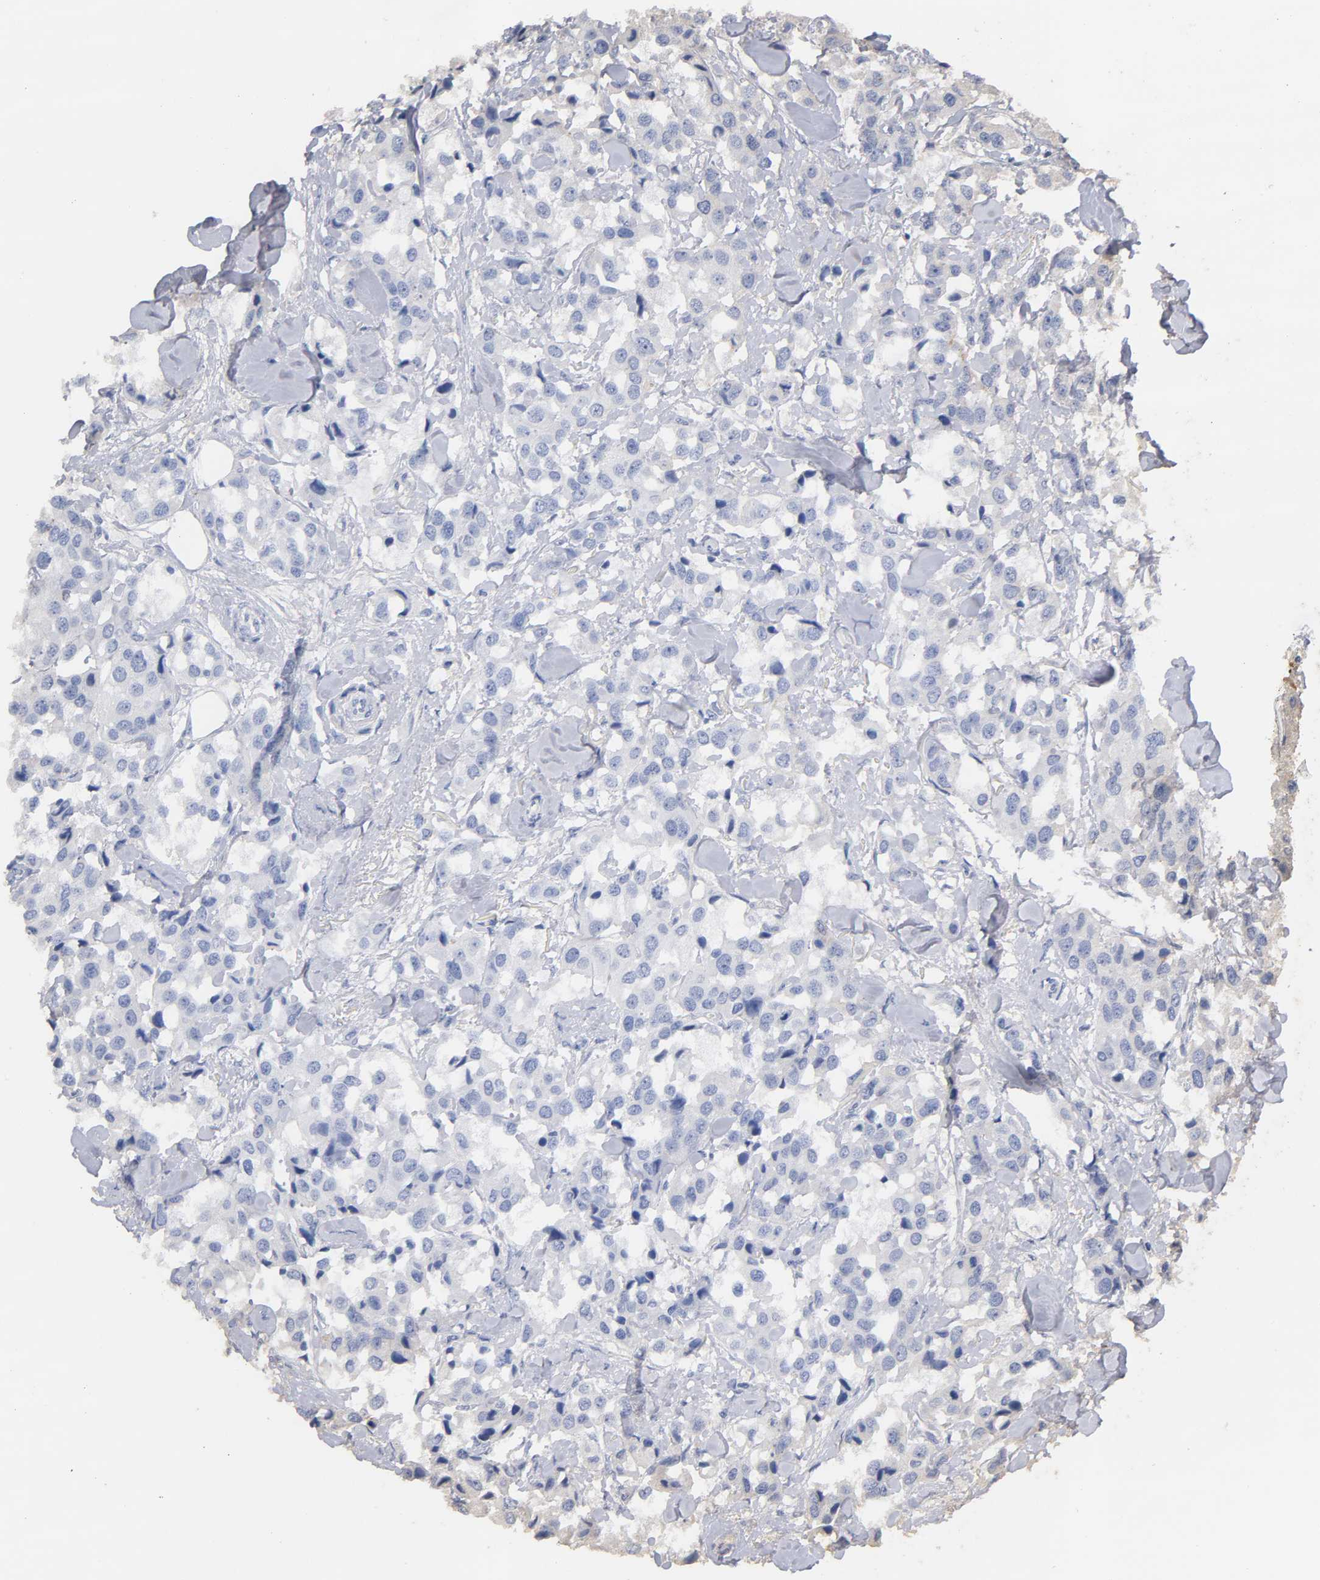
{"staining": {"intensity": "negative", "quantity": "none", "location": "none"}, "tissue": "breast cancer", "cell_type": "Tumor cells", "image_type": "cancer", "snomed": [{"axis": "morphology", "description": "Duct carcinoma"}, {"axis": "topography", "description": "Breast"}], "caption": "Photomicrograph shows no significant protein staining in tumor cells of breast cancer (invasive ductal carcinoma).", "gene": "VSIG4", "patient": {"sex": "female", "age": 80}}